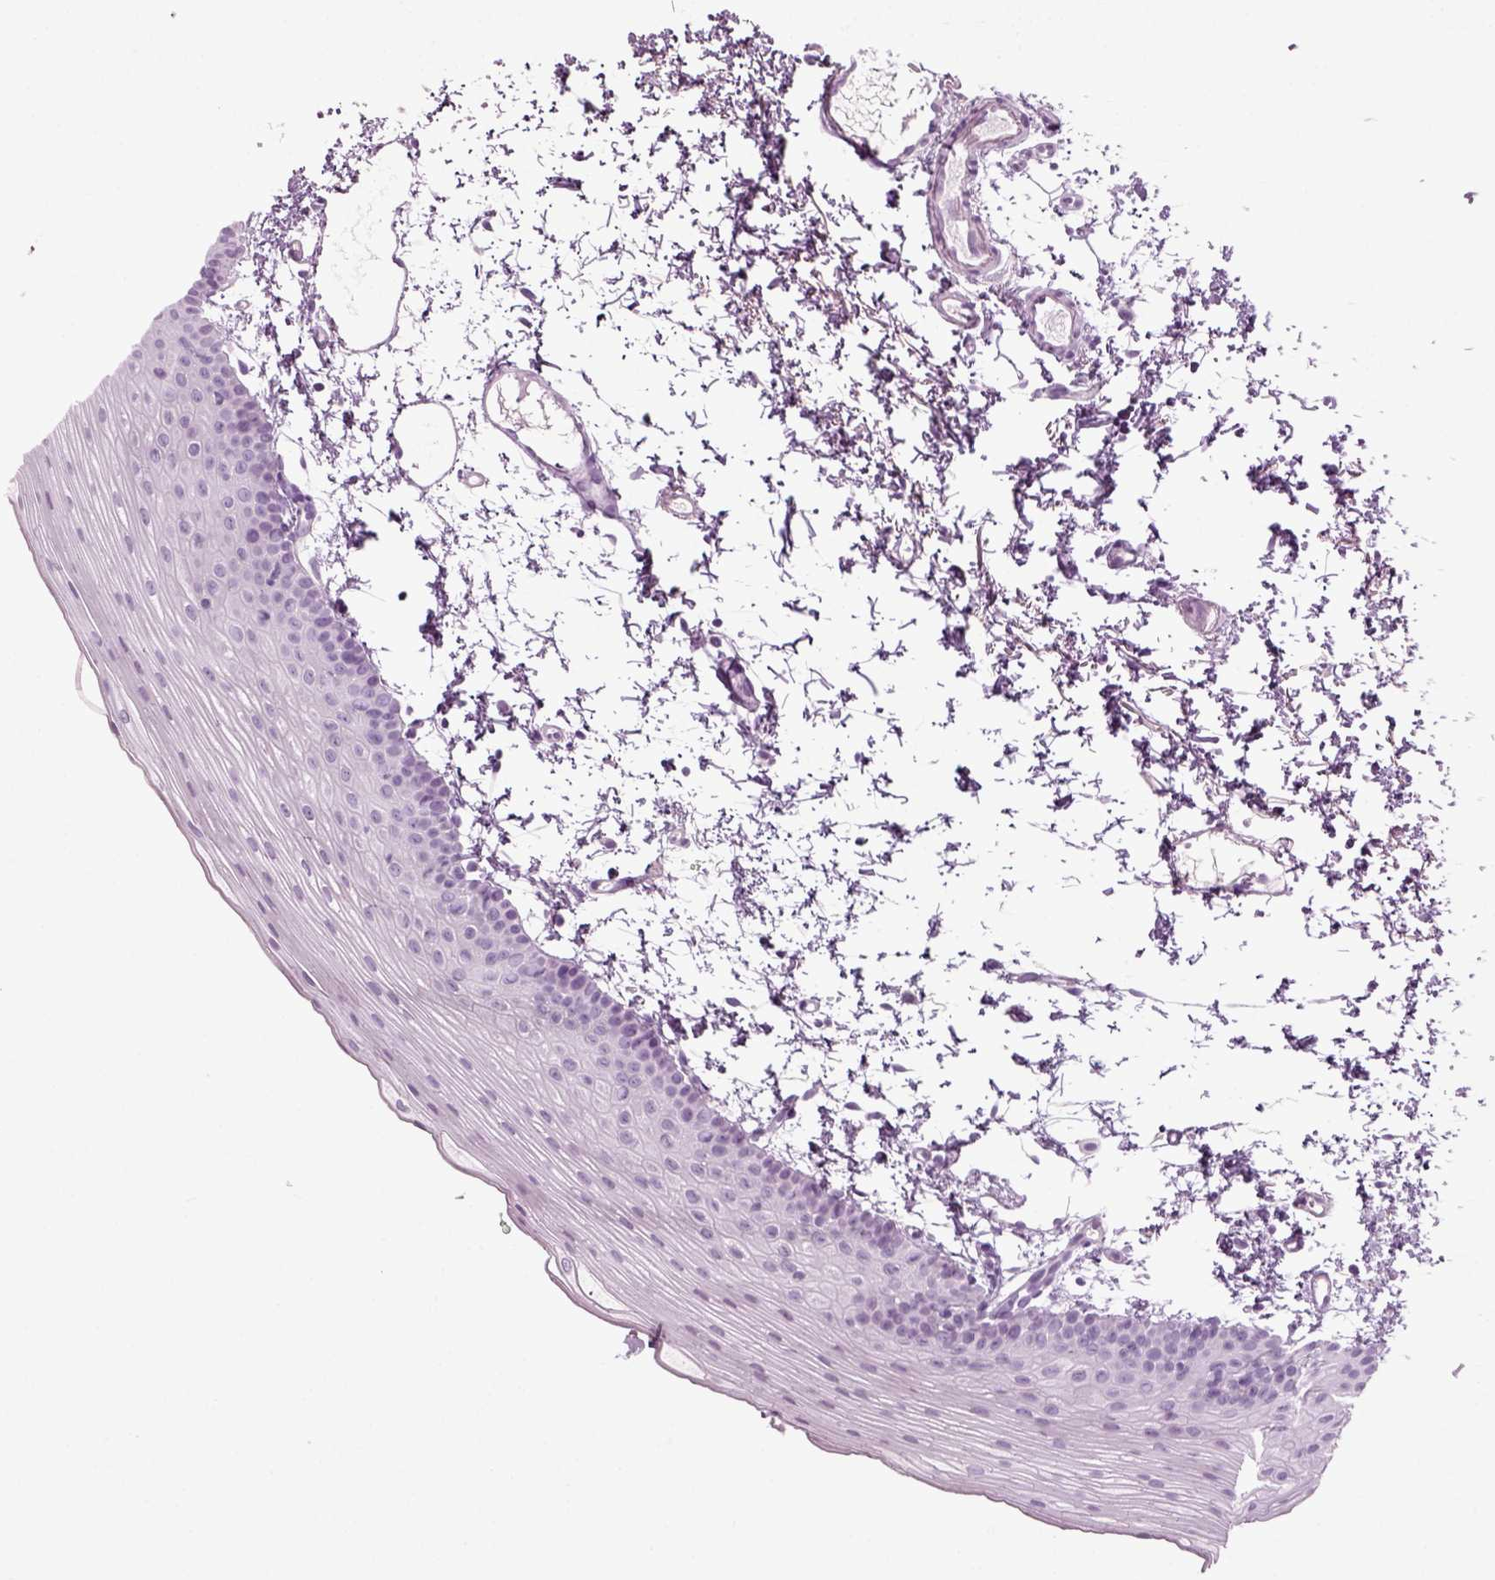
{"staining": {"intensity": "negative", "quantity": "none", "location": "none"}, "tissue": "oral mucosa", "cell_type": "Squamous epithelial cells", "image_type": "normal", "snomed": [{"axis": "morphology", "description": "Normal tissue, NOS"}, {"axis": "topography", "description": "Oral tissue"}], "caption": "DAB (3,3'-diaminobenzidine) immunohistochemical staining of benign oral mucosa displays no significant positivity in squamous epithelial cells.", "gene": "PRLH", "patient": {"sex": "female", "age": 57}}